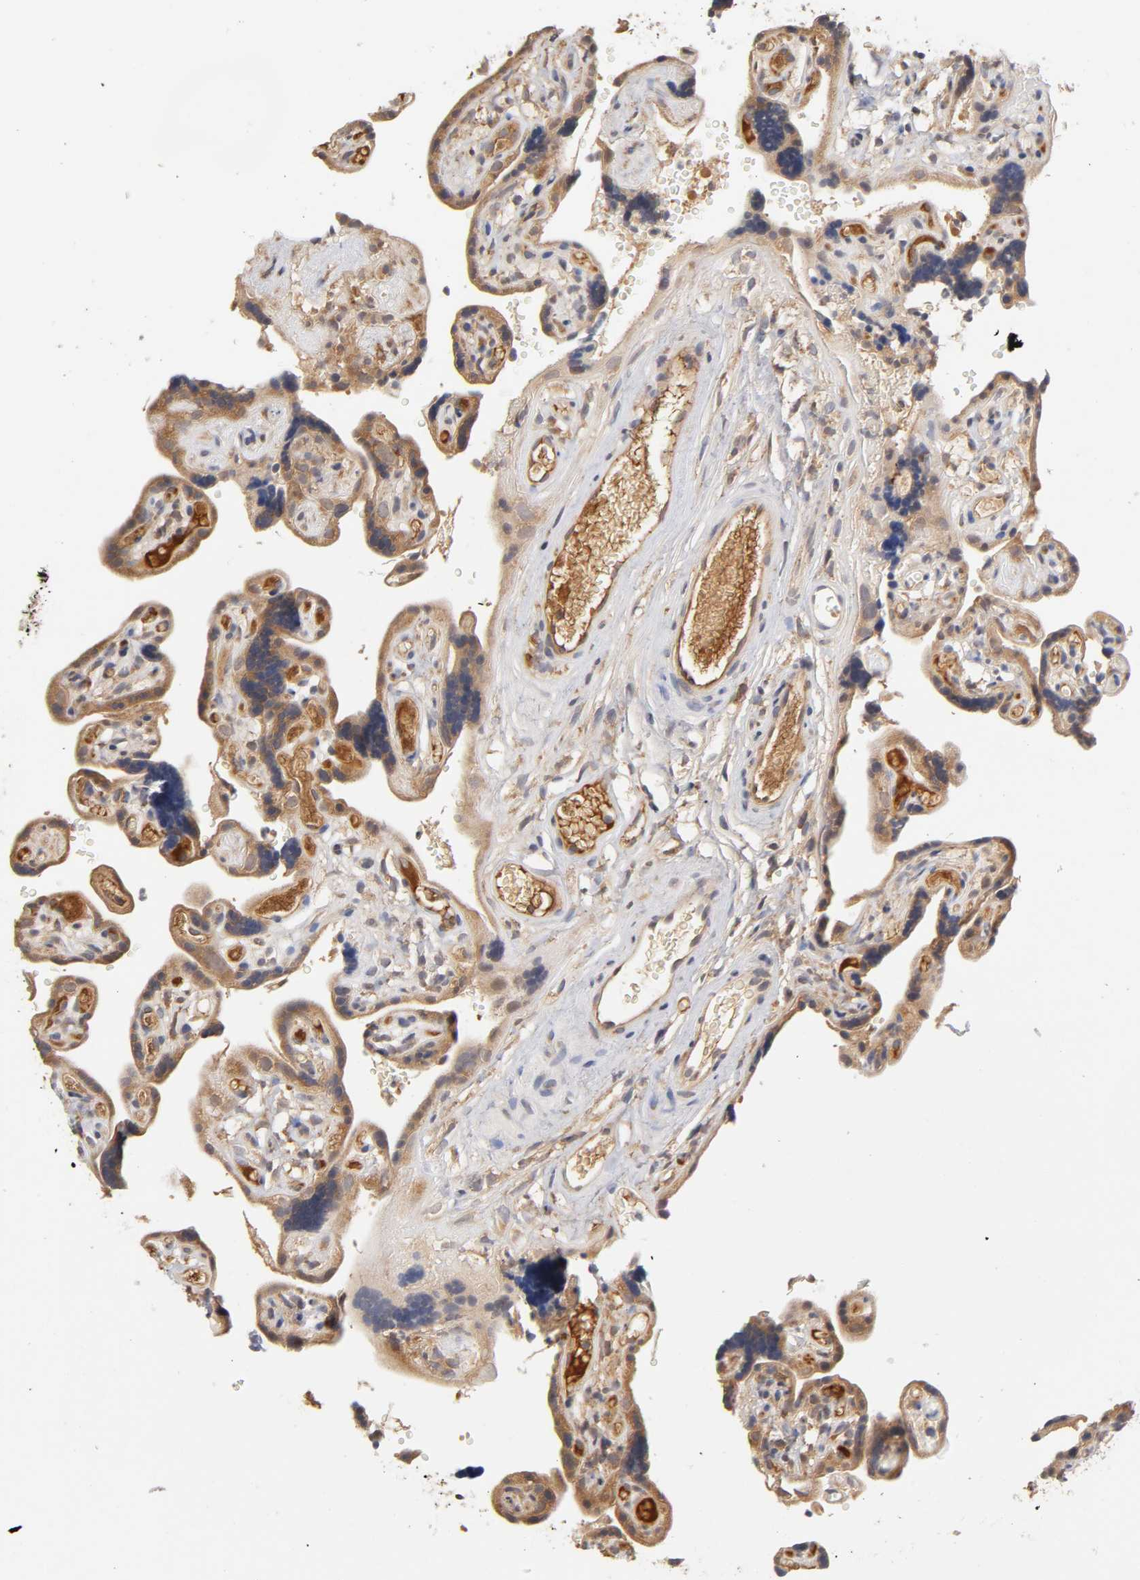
{"staining": {"intensity": "strong", "quantity": ">75%", "location": "cytoplasmic/membranous"}, "tissue": "placenta", "cell_type": "Decidual cells", "image_type": "normal", "snomed": [{"axis": "morphology", "description": "Normal tissue, NOS"}, {"axis": "topography", "description": "Placenta"}], "caption": "Benign placenta exhibits strong cytoplasmic/membranous expression in about >75% of decidual cells, visualized by immunohistochemistry.", "gene": "RPS29", "patient": {"sex": "female", "age": 30}}